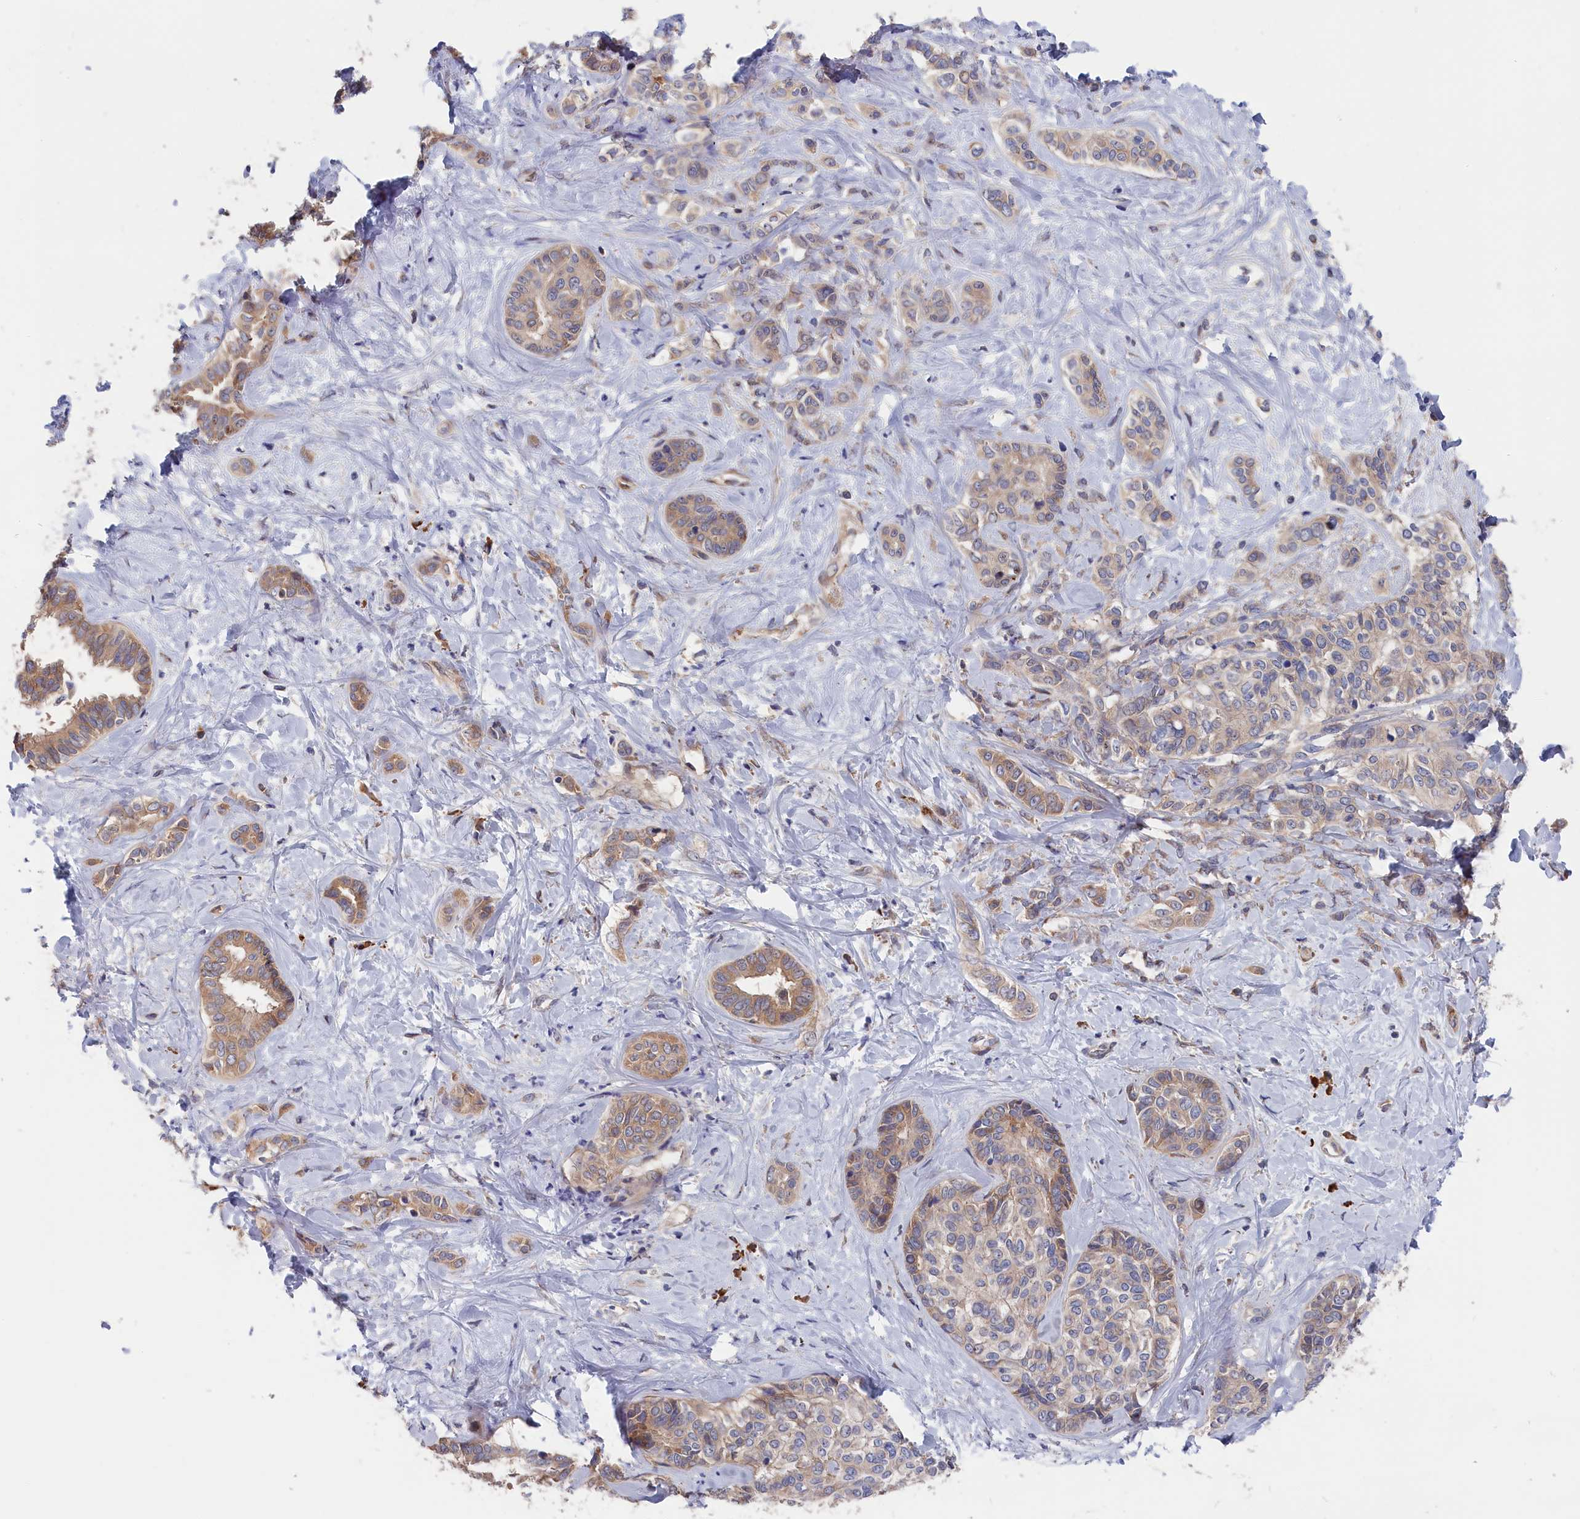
{"staining": {"intensity": "weak", "quantity": "25%-75%", "location": "cytoplasmic/membranous"}, "tissue": "liver cancer", "cell_type": "Tumor cells", "image_type": "cancer", "snomed": [{"axis": "morphology", "description": "Cholangiocarcinoma"}, {"axis": "topography", "description": "Liver"}], "caption": "Liver cancer (cholangiocarcinoma) tissue shows weak cytoplasmic/membranous expression in approximately 25%-75% of tumor cells", "gene": "CEP44", "patient": {"sex": "female", "age": 77}}